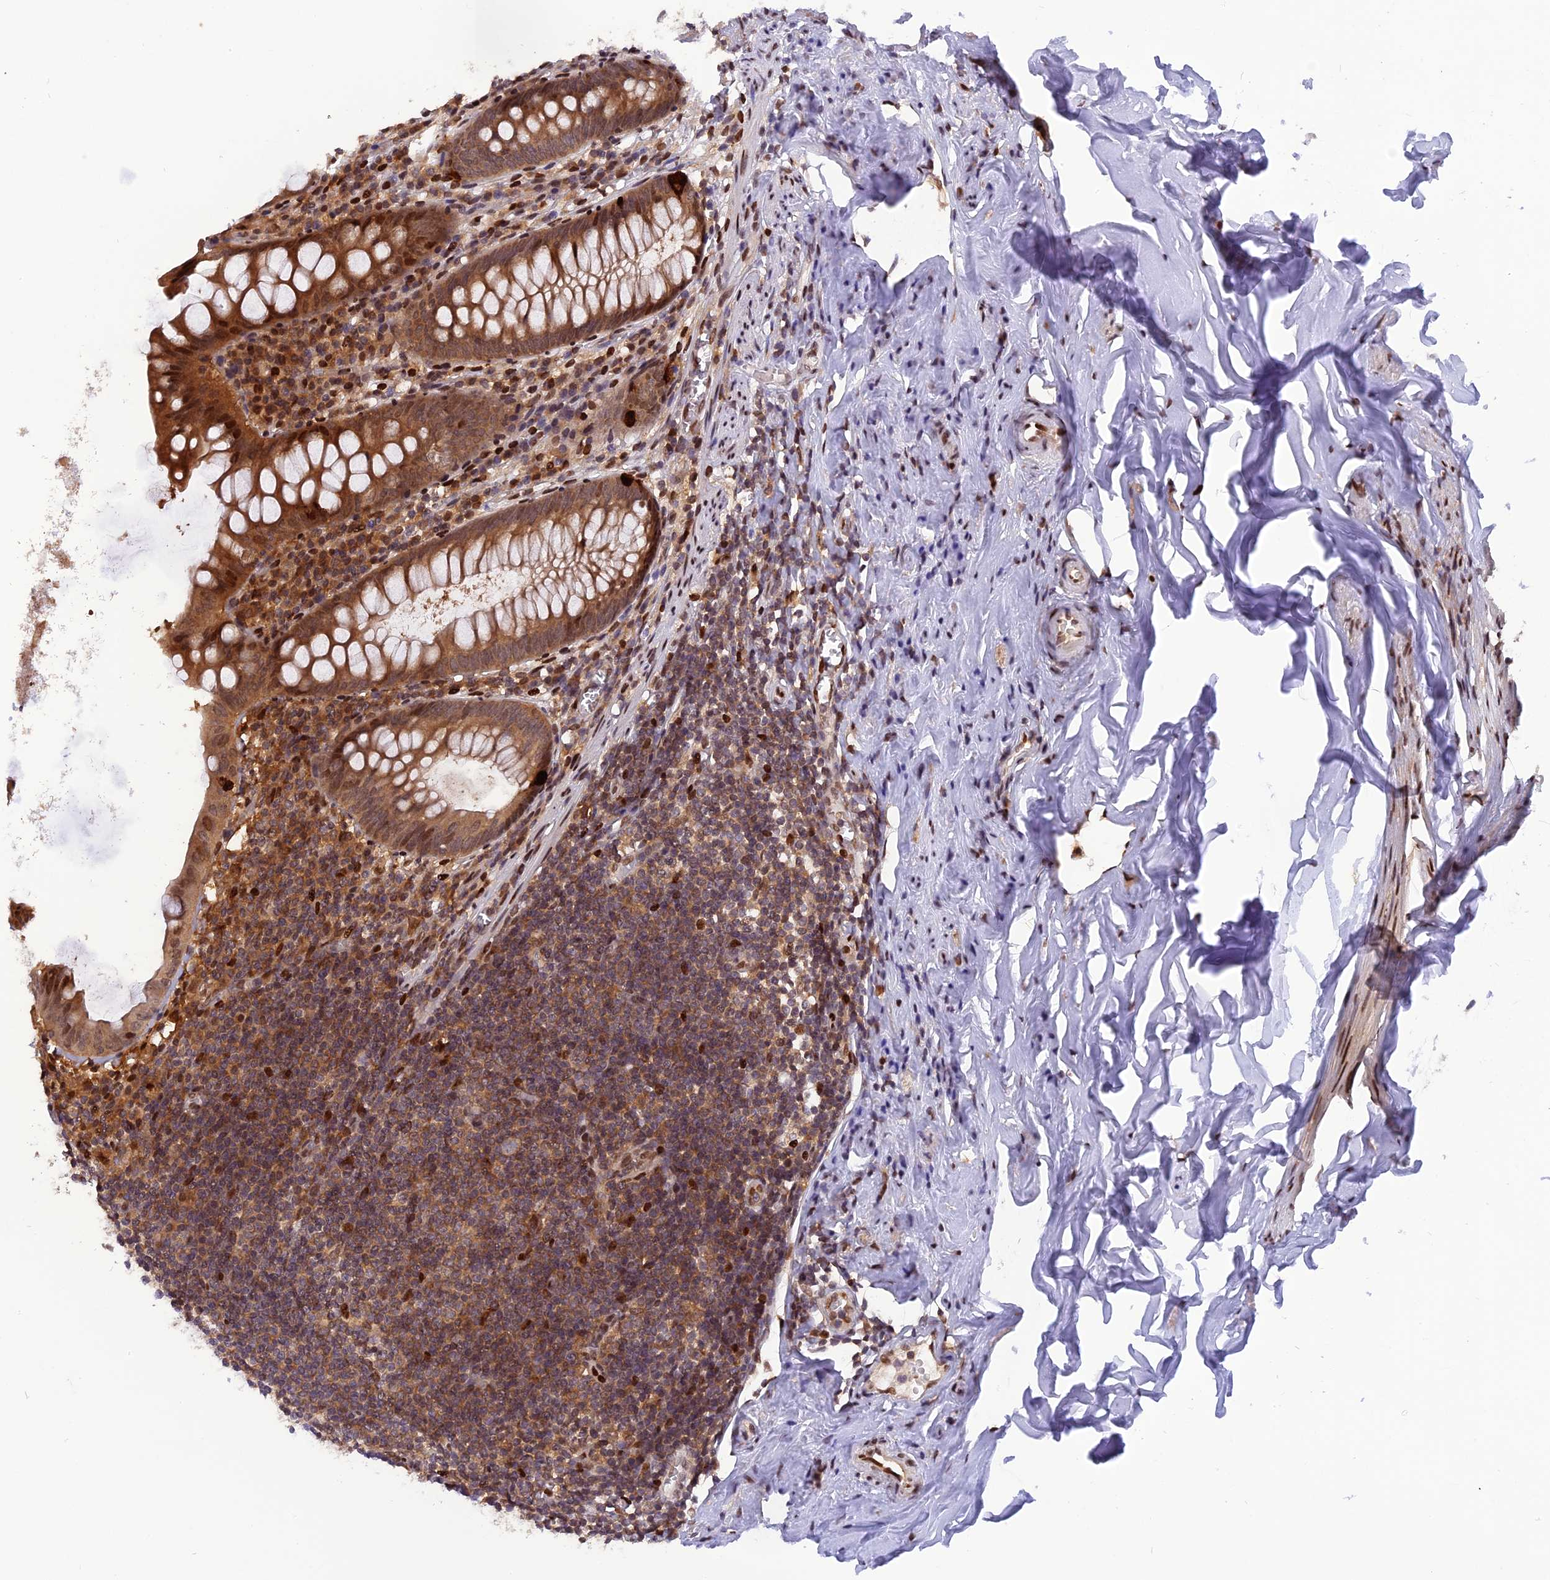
{"staining": {"intensity": "moderate", "quantity": ">75%", "location": "cytoplasmic/membranous,nuclear"}, "tissue": "appendix", "cell_type": "Glandular cells", "image_type": "normal", "snomed": [{"axis": "morphology", "description": "Normal tissue, NOS"}, {"axis": "topography", "description": "Appendix"}], "caption": "High-magnification brightfield microscopy of unremarkable appendix stained with DAB (3,3'-diaminobenzidine) (brown) and counterstained with hematoxylin (blue). glandular cells exhibit moderate cytoplasmic/membranous,nuclear expression is present in about>75% of cells. (Brightfield microscopy of DAB IHC at high magnification).", "gene": "RABGGTA", "patient": {"sex": "female", "age": 51}}